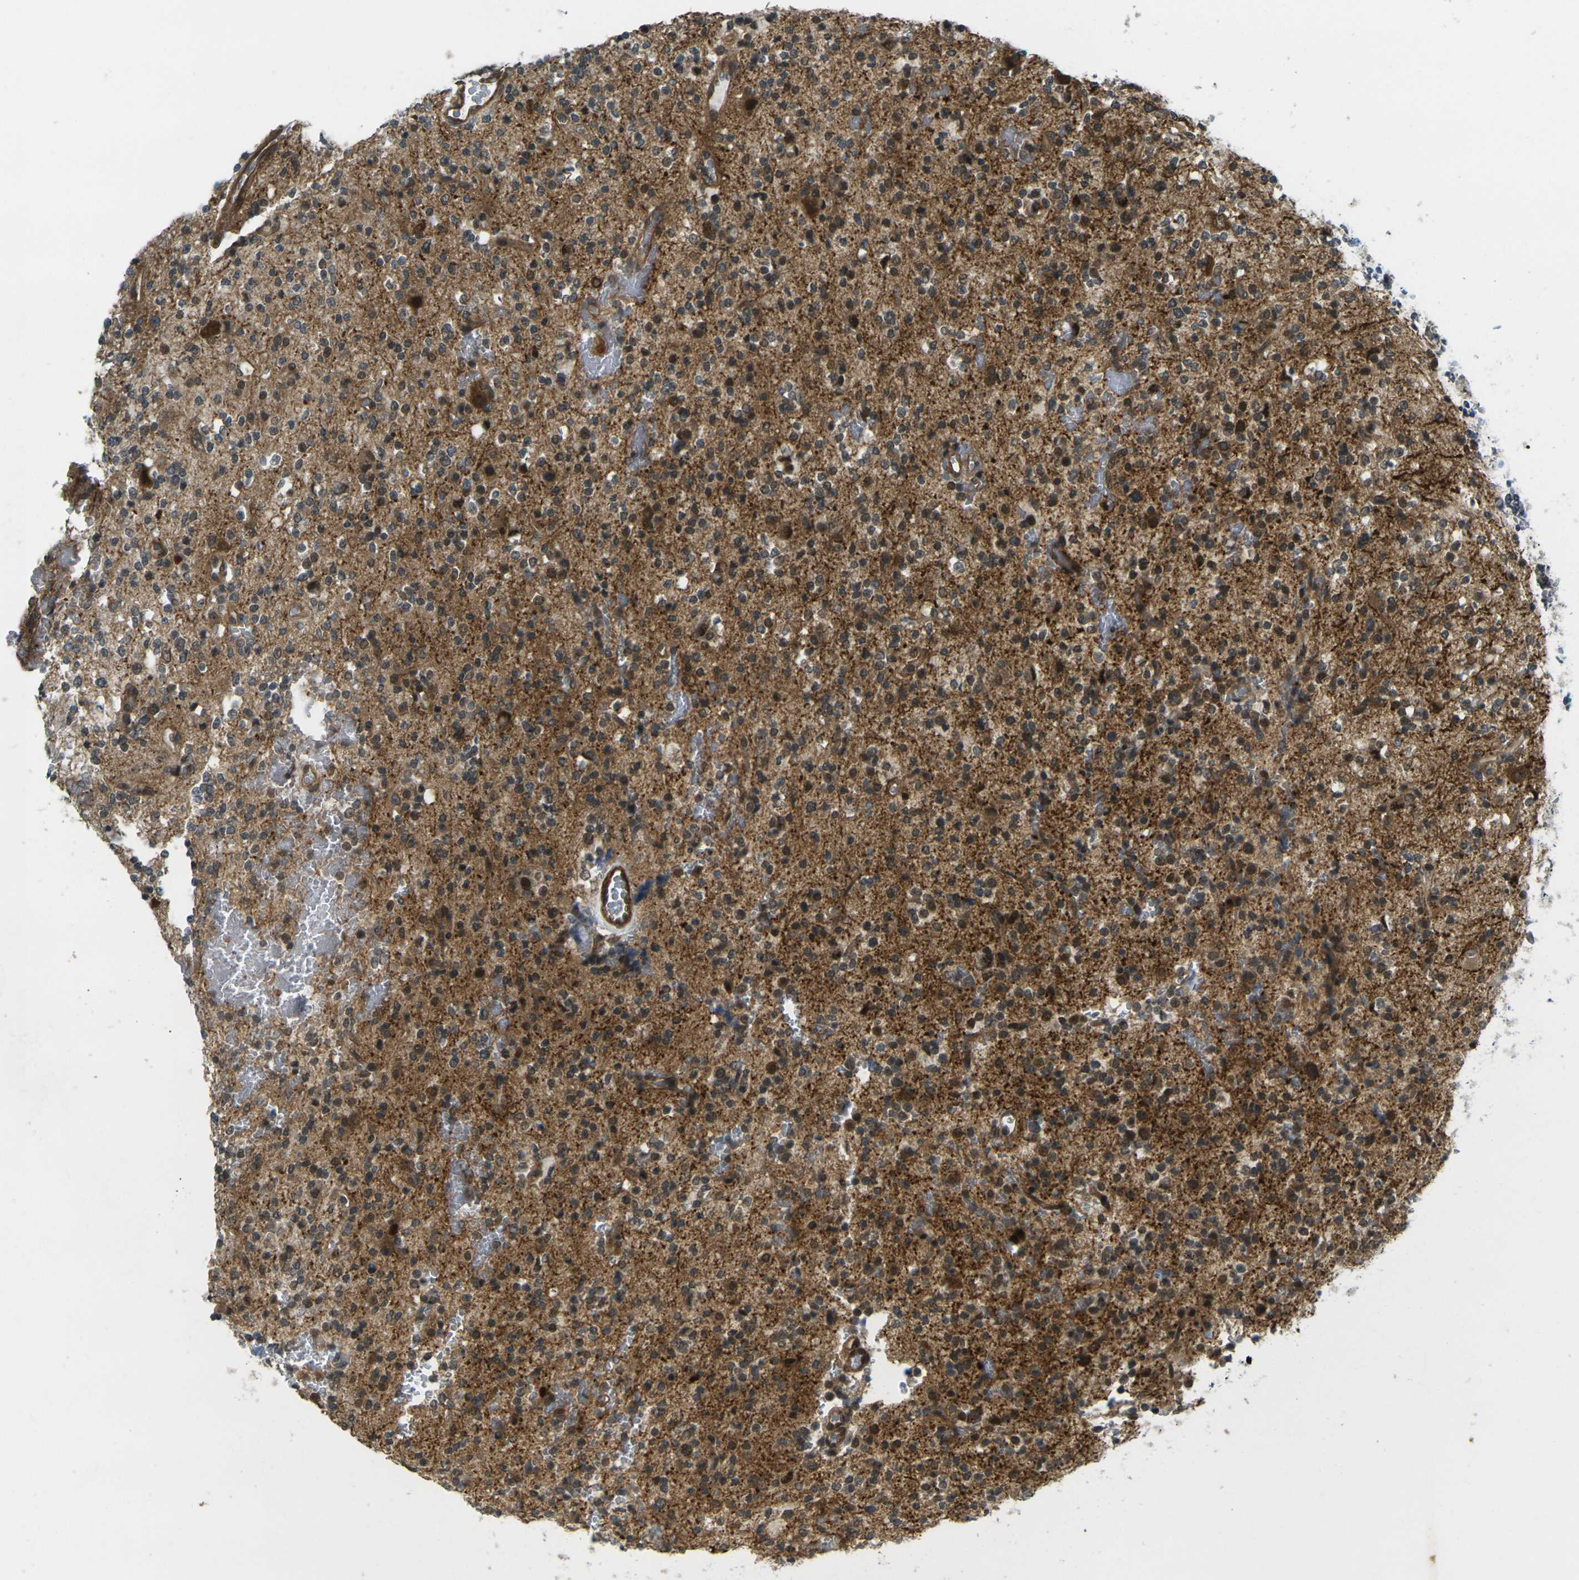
{"staining": {"intensity": "moderate", "quantity": ">75%", "location": "cytoplasmic/membranous"}, "tissue": "glioma", "cell_type": "Tumor cells", "image_type": "cancer", "snomed": [{"axis": "morphology", "description": "Glioma, malignant, High grade"}, {"axis": "topography", "description": "Brain"}], "caption": "Glioma was stained to show a protein in brown. There is medium levels of moderate cytoplasmic/membranous positivity in about >75% of tumor cells. Ihc stains the protein in brown and the nuclei are stained blue.", "gene": "KCTD10", "patient": {"sex": "male", "age": 47}}